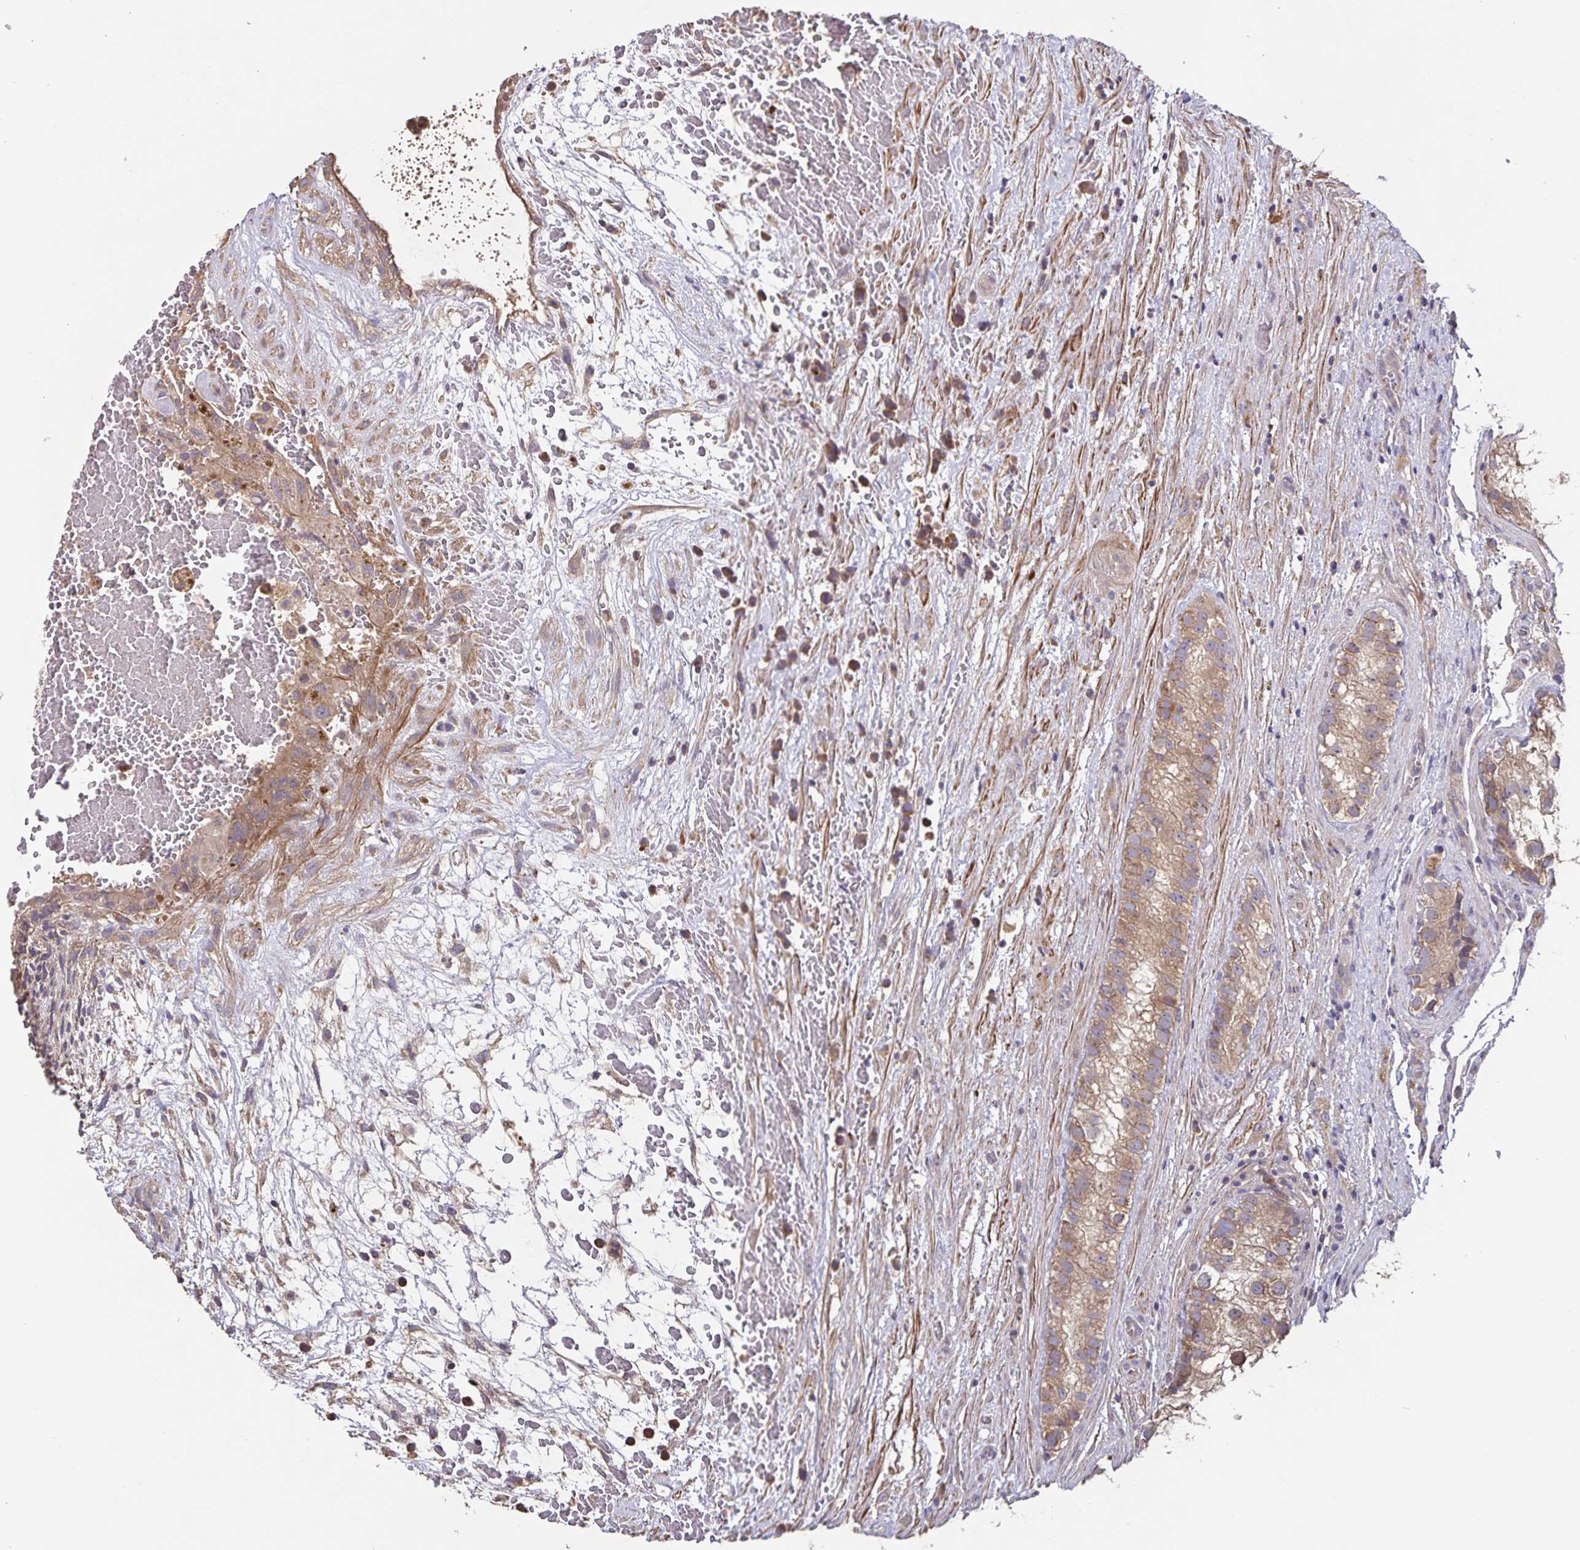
{"staining": {"intensity": "weak", "quantity": ">75%", "location": "cytoplasmic/membranous"}, "tissue": "testis cancer", "cell_type": "Tumor cells", "image_type": "cancer", "snomed": [{"axis": "morphology", "description": "Normal tissue, NOS"}, {"axis": "morphology", "description": "Carcinoma, Embryonal, NOS"}, {"axis": "topography", "description": "Testis"}], "caption": "Protein expression analysis of embryonal carcinoma (testis) displays weak cytoplasmic/membranous positivity in about >75% of tumor cells.", "gene": "FBXL16", "patient": {"sex": "male", "age": 32}}